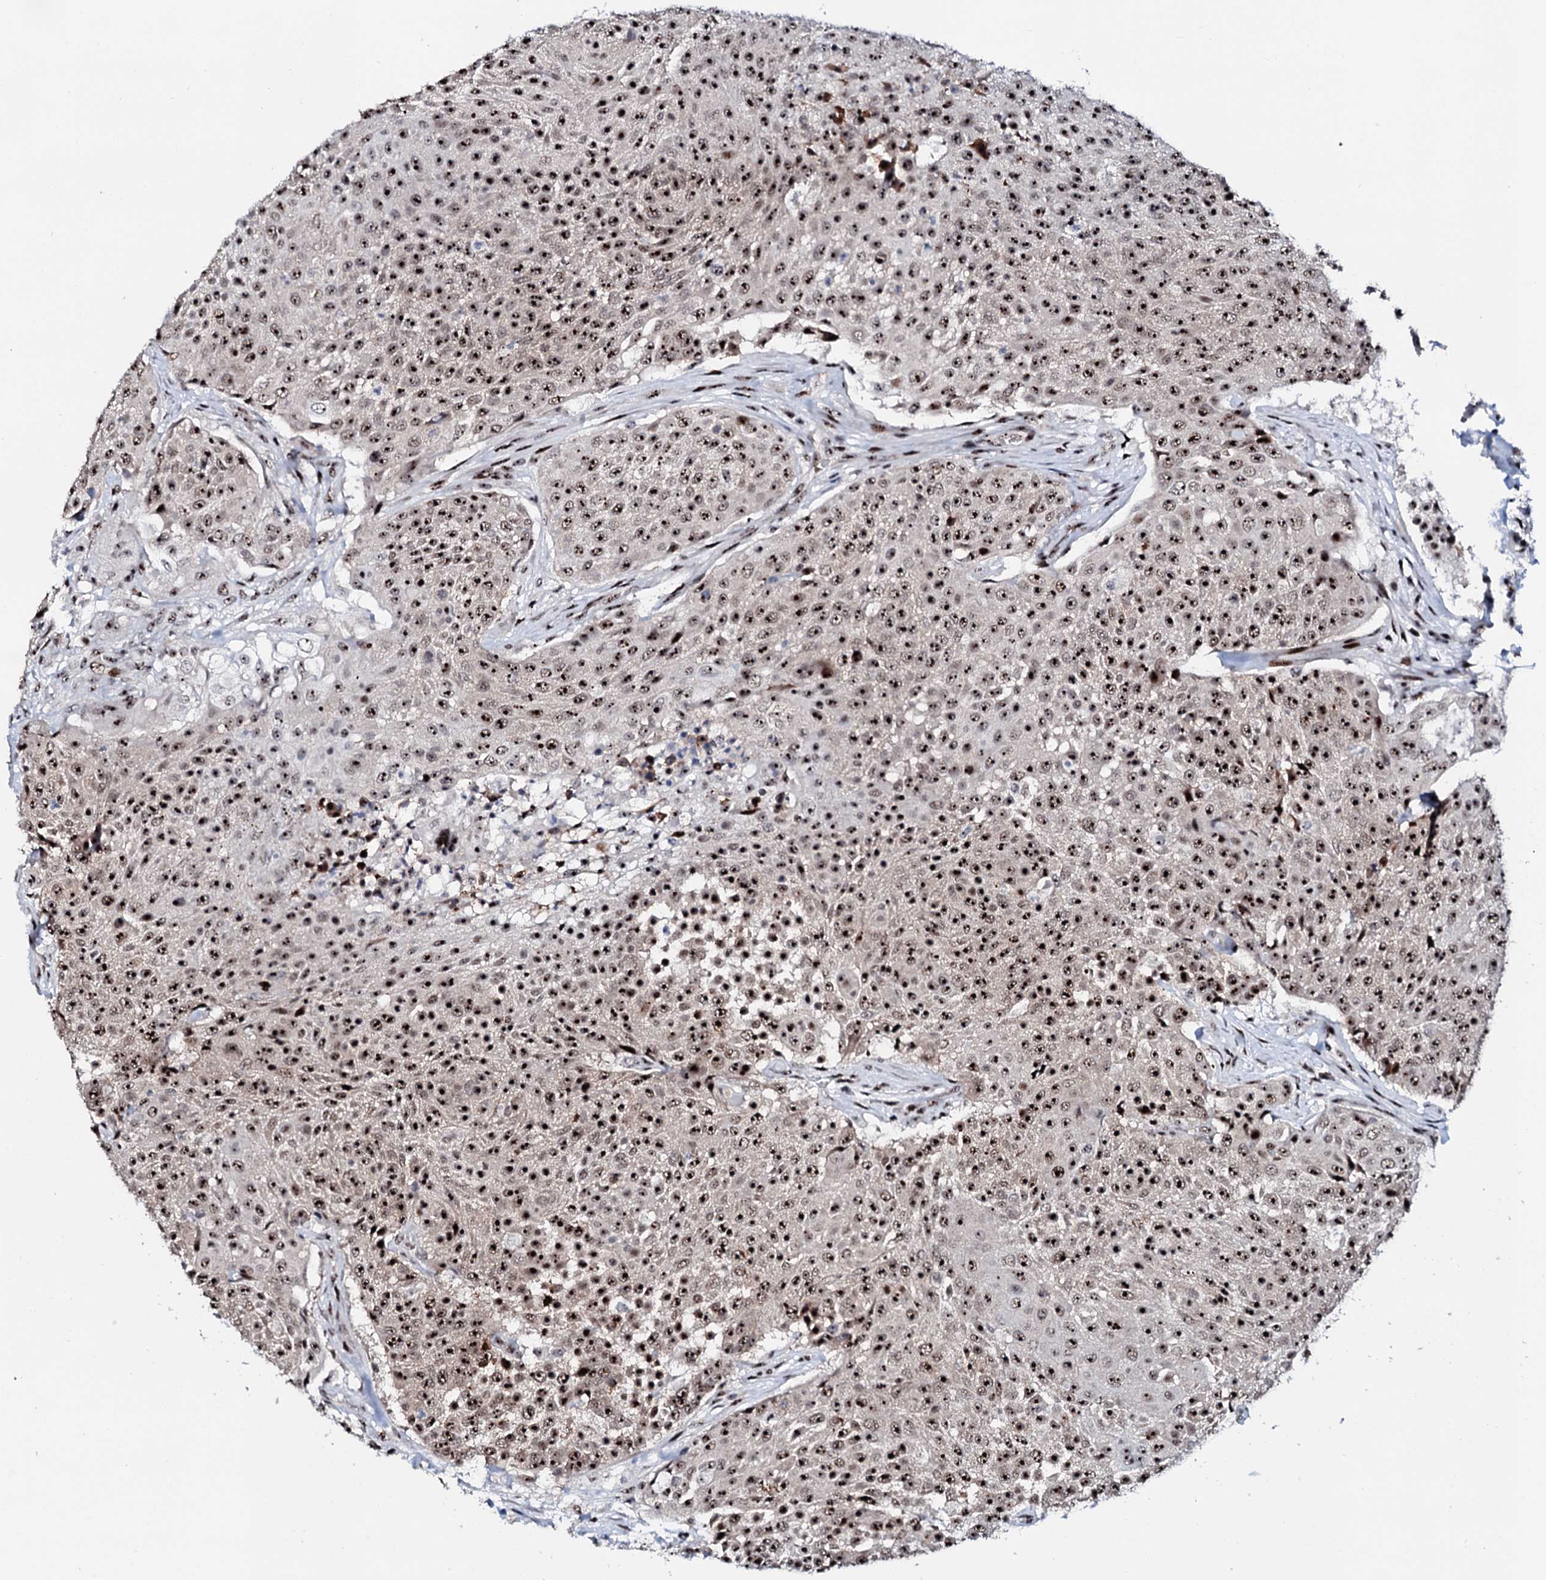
{"staining": {"intensity": "strong", "quantity": ">75%", "location": "nuclear"}, "tissue": "urothelial cancer", "cell_type": "Tumor cells", "image_type": "cancer", "snomed": [{"axis": "morphology", "description": "Urothelial carcinoma, High grade"}, {"axis": "topography", "description": "Urinary bladder"}], "caption": "Protein expression analysis of high-grade urothelial carcinoma demonstrates strong nuclear staining in approximately >75% of tumor cells.", "gene": "NEUROG3", "patient": {"sex": "female", "age": 63}}